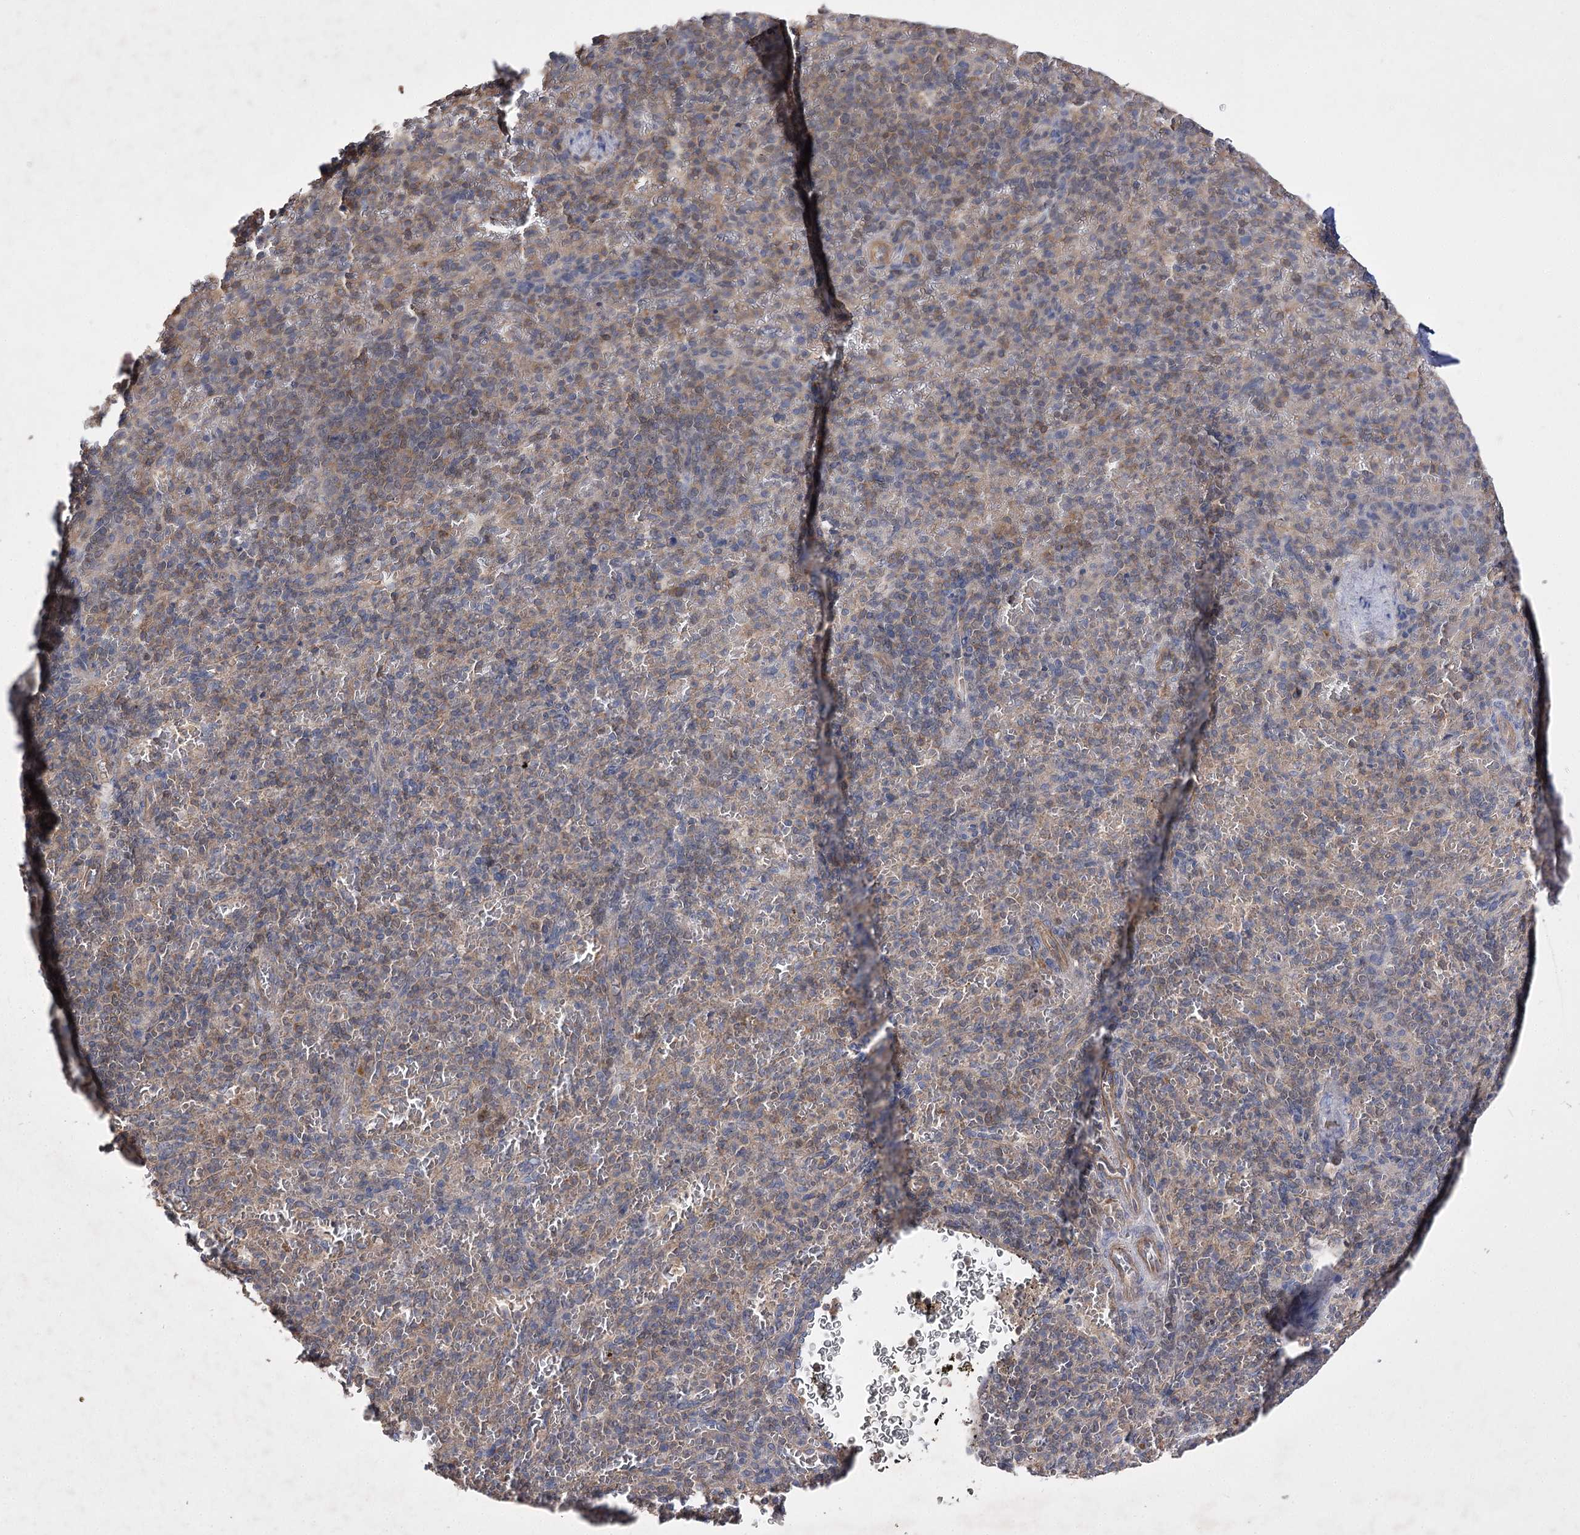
{"staining": {"intensity": "weak", "quantity": "<25%", "location": "cytoplasmic/membranous"}, "tissue": "spleen", "cell_type": "Cells in red pulp", "image_type": "normal", "snomed": [{"axis": "morphology", "description": "Normal tissue, NOS"}, {"axis": "topography", "description": "Spleen"}], "caption": "A micrograph of spleen stained for a protein shows no brown staining in cells in red pulp.", "gene": "BCR", "patient": {"sex": "female", "age": 74}}